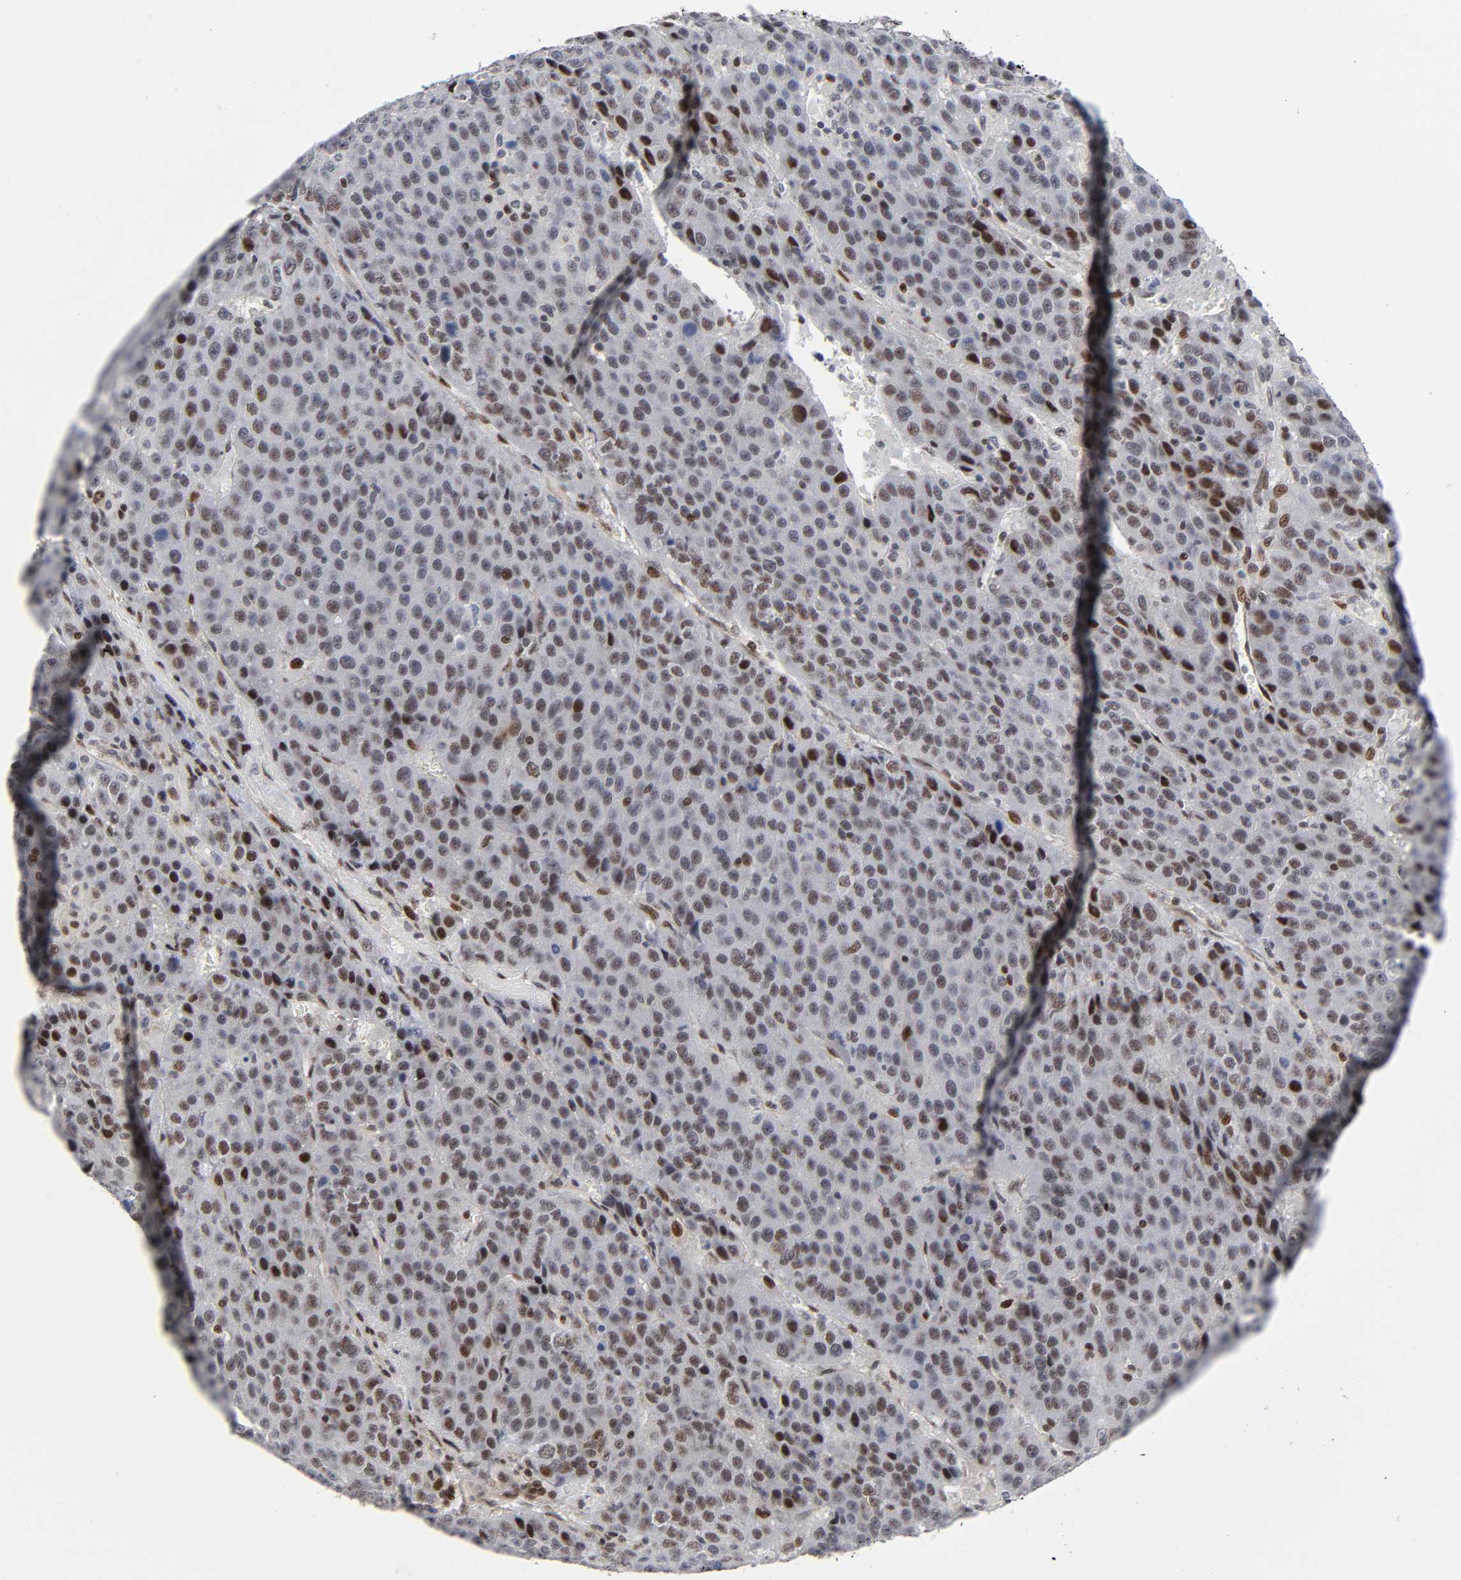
{"staining": {"intensity": "strong", "quantity": ">75%", "location": "nuclear"}, "tissue": "liver cancer", "cell_type": "Tumor cells", "image_type": "cancer", "snomed": [{"axis": "morphology", "description": "Carcinoma, Hepatocellular, NOS"}, {"axis": "topography", "description": "Liver"}], "caption": "An image of human hepatocellular carcinoma (liver) stained for a protein exhibits strong nuclear brown staining in tumor cells.", "gene": "STK38", "patient": {"sex": "female", "age": 53}}